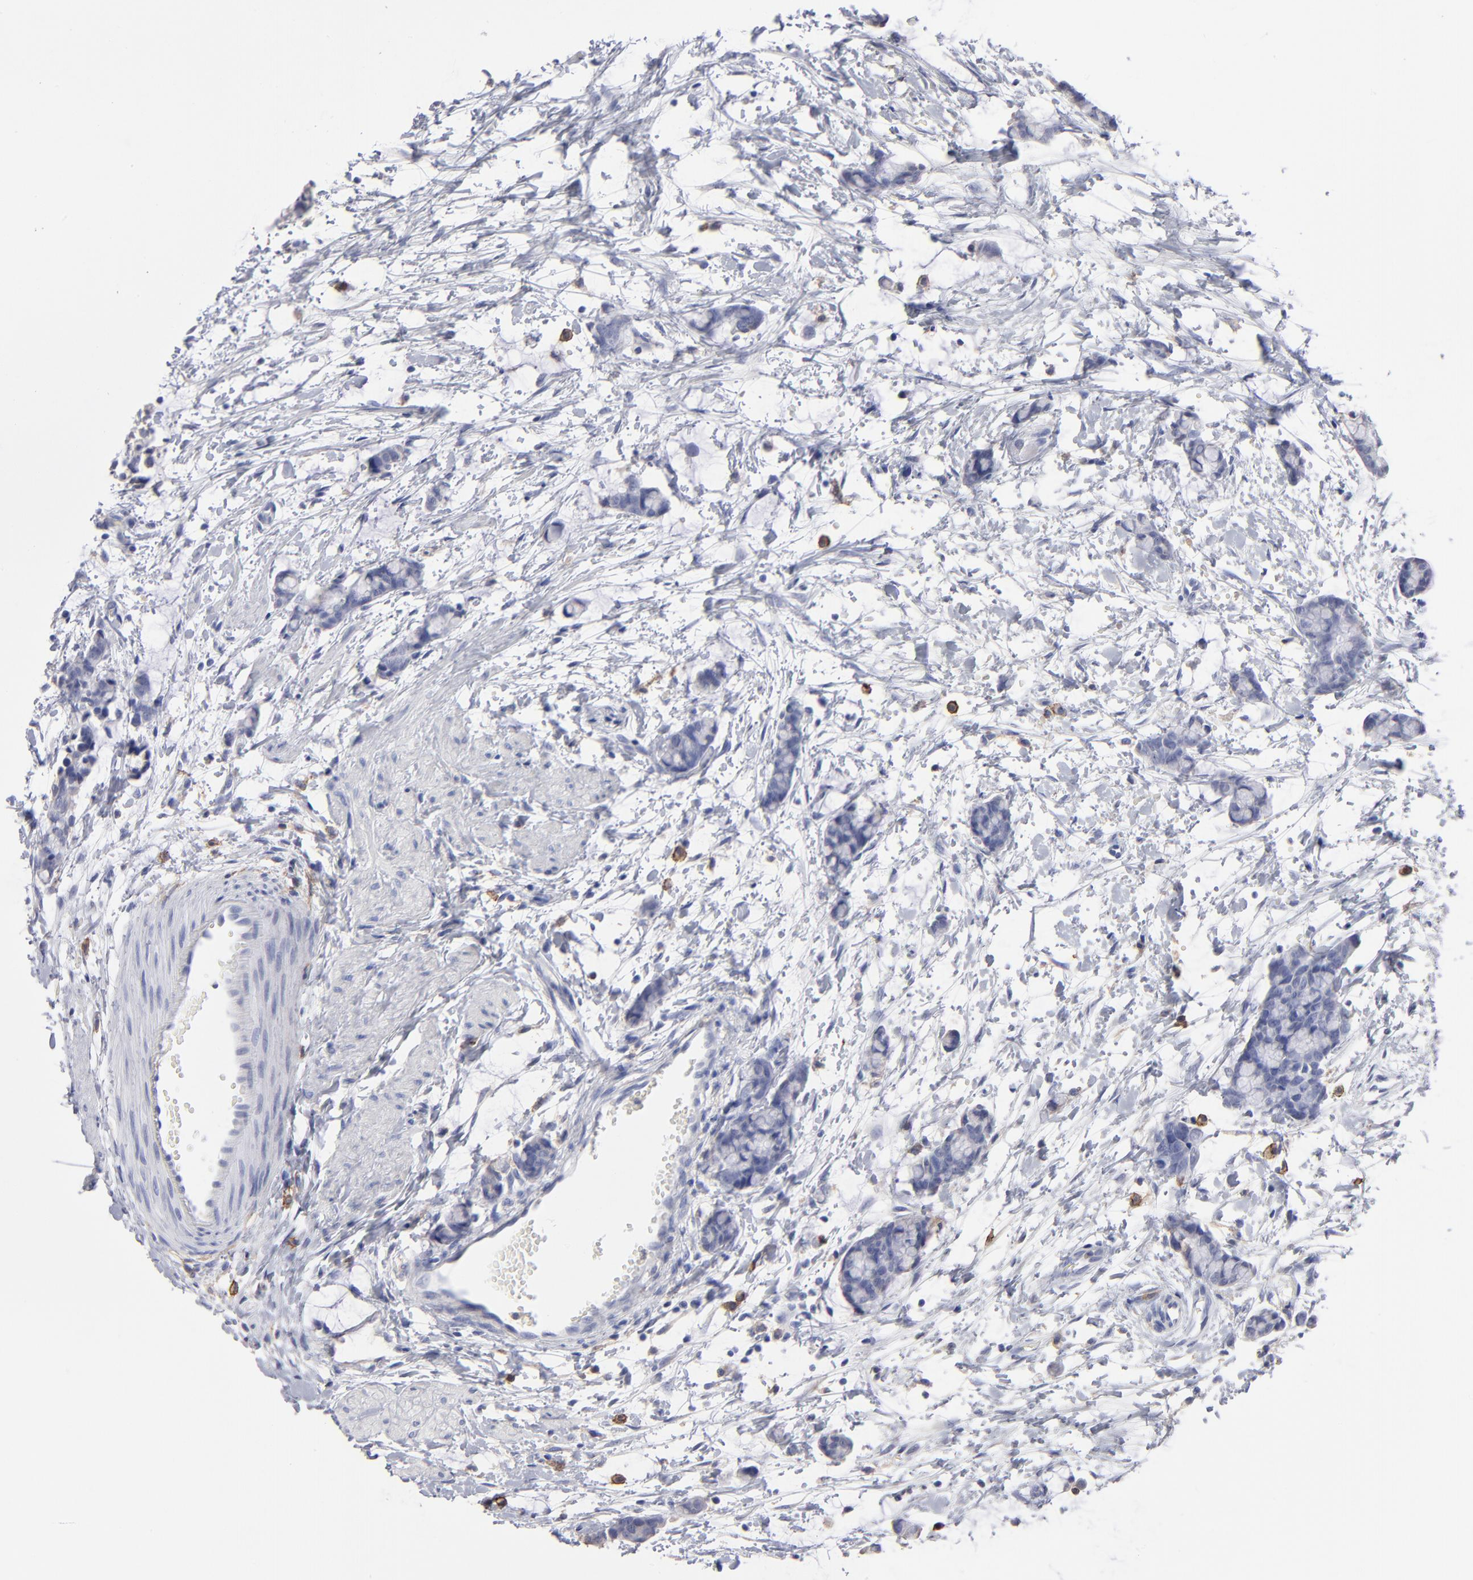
{"staining": {"intensity": "negative", "quantity": "none", "location": "none"}, "tissue": "colorectal cancer", "cell_type": "Tumor cells", "image_type": "cancer", "snomed": [{"axis": "morphology", "description": "Adenocarcinoma, NOS"}, {"axis": "topography", "description": "Colon"}], "caption": "Colorectal cancer (adenocarcinoma) was stained to show a protein in brown. There is no significant expression in tumor cells.", "gene": "LAT2", "patient": {"sex": "male", "age": 14}}